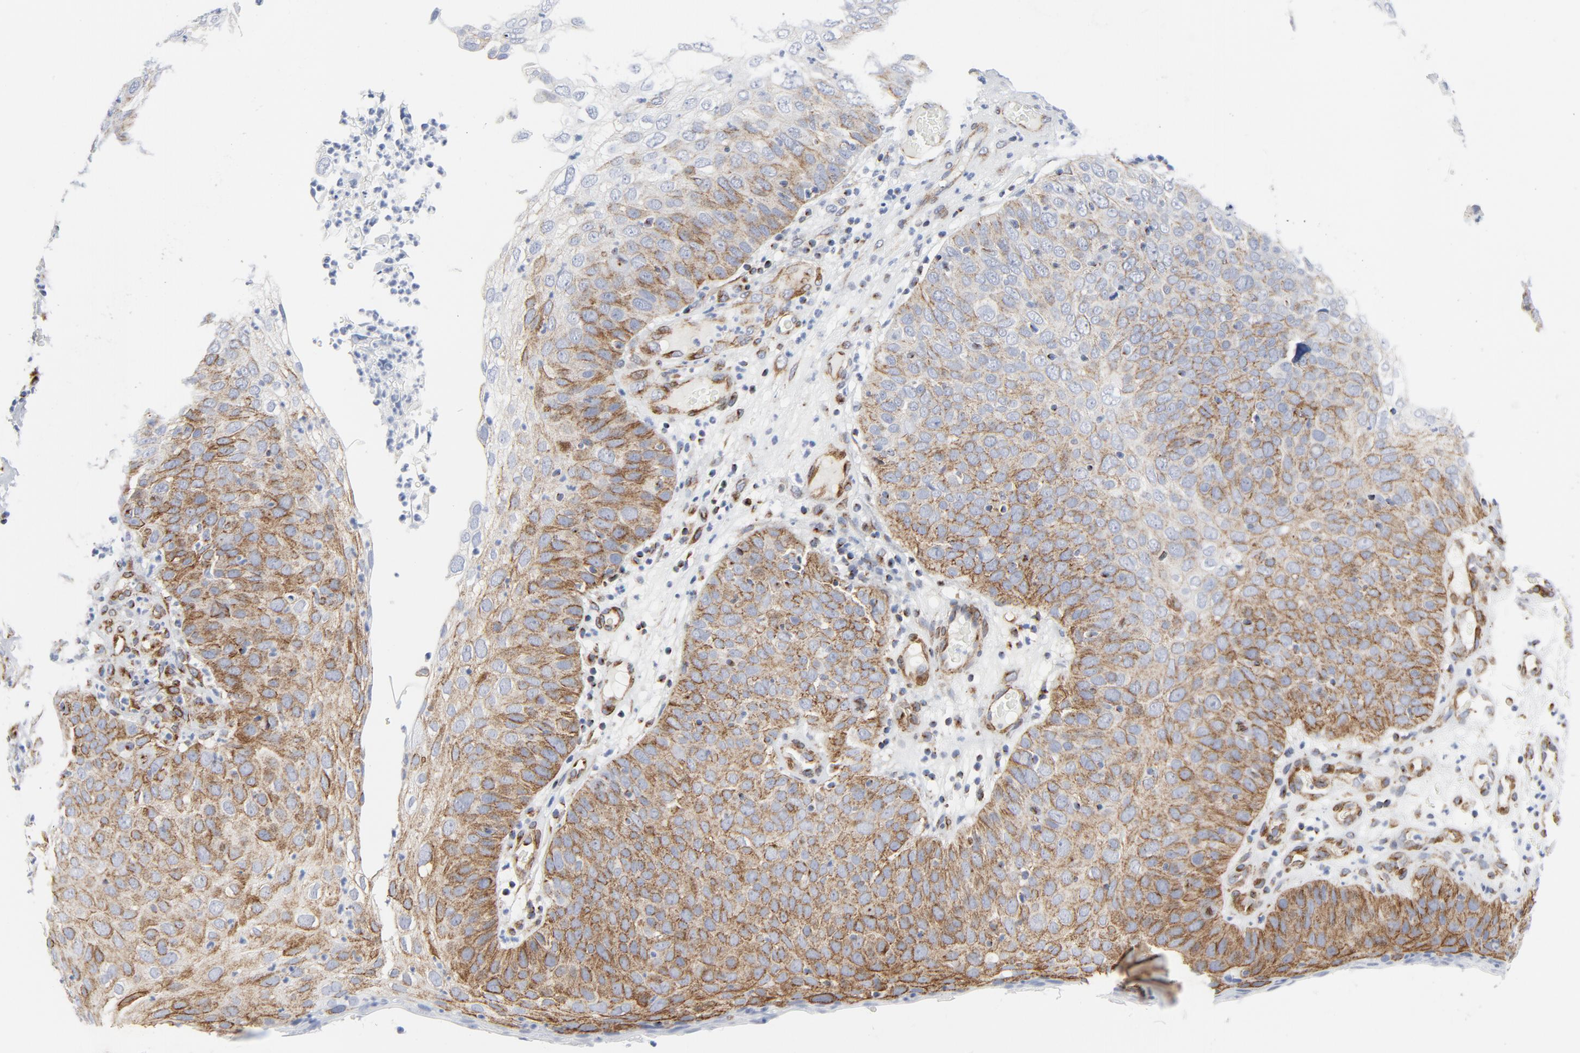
{"staining": {"intensity": "moderate", "quantity": "25%-75%", "location": "cytoplasmic/membranous"}, "tissue": "skin cancer", "cell_type": "Tumor cells", "image_type": "cancer", "snomed": [{"axis": "morphology", "description": "Squamous cell carcinoma, NOS"}, {"axis": "topography", "description": "Skin"}], "caption": "IHC (DAB) staining of human skin squamous cell carcinoma exhibits moderate cytoplasmic/membranous protein positivity in about 25%-75% of tumor cells.", "gene": "TUBB1", "patient": {"sex": "male", "age": 87}}